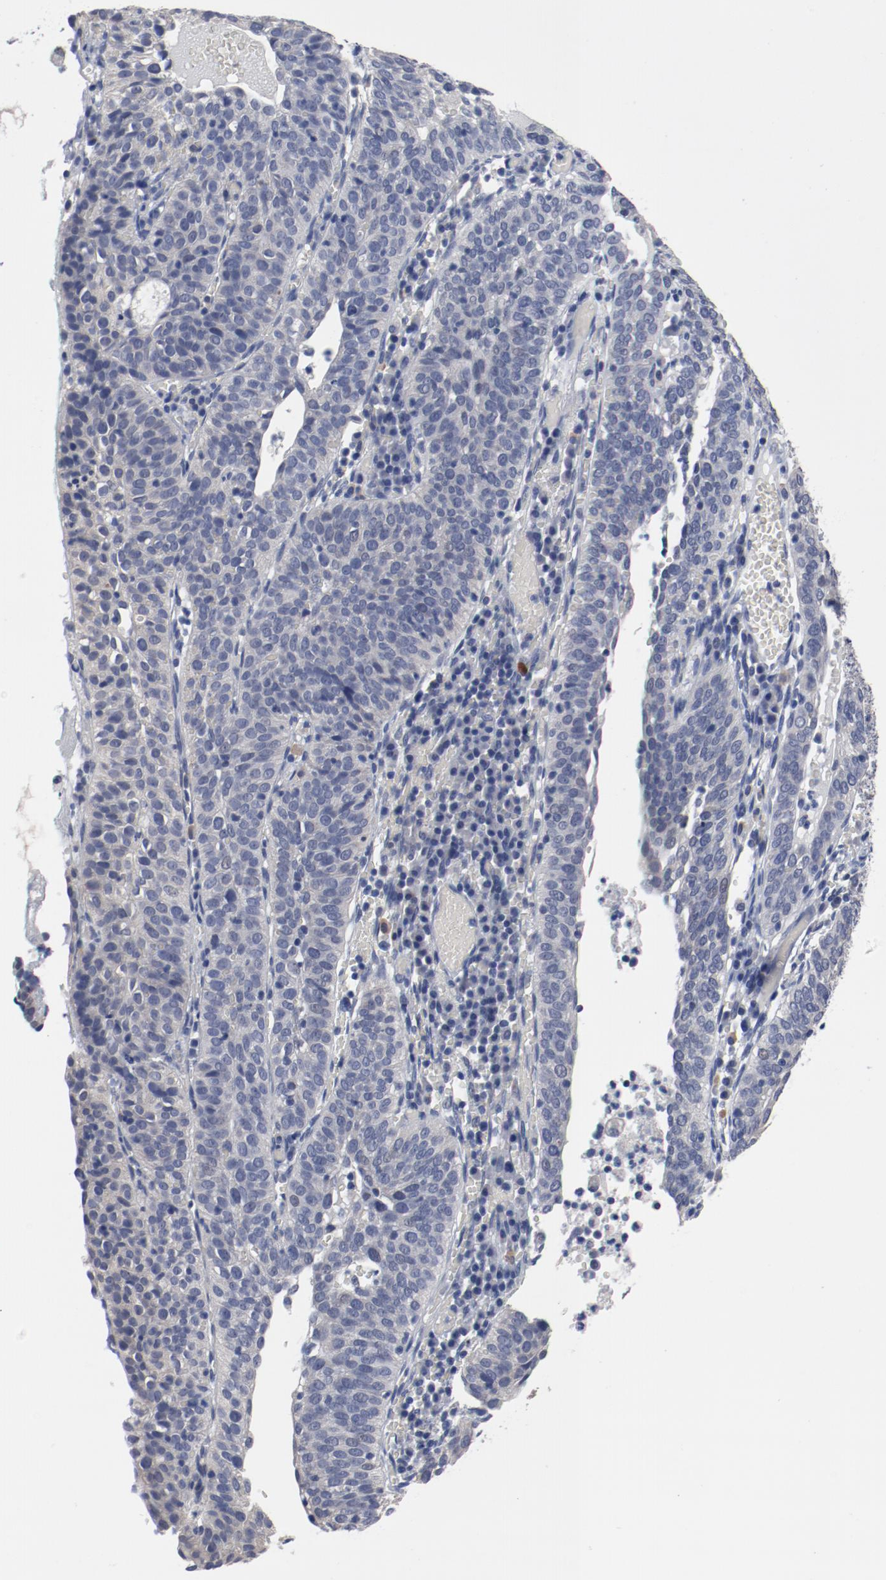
{"staining": {"intensity": "negative", "quantity": "none", "location": "none"}, "tissue": "cervical cancer", "cell_type": "Tumor cells", "image_type": "cancer", "snomed": [{"axis": "morphology", "description": "Squamous cell carcinoma, NOS"}, {"axis": "topography", "description": "Cervix"}], "caption": "DAB immunohistochemical staining of human cervical cancer (squamous cell carcinoma) demonstrates no significant expression in tumor cells. (Brightfield microscopy of DAB (3,3'-diaminobenzidine) IHC at high magnification).", "gene": "ANKLE2", "patient": {"sex": "female", "age": 39}}